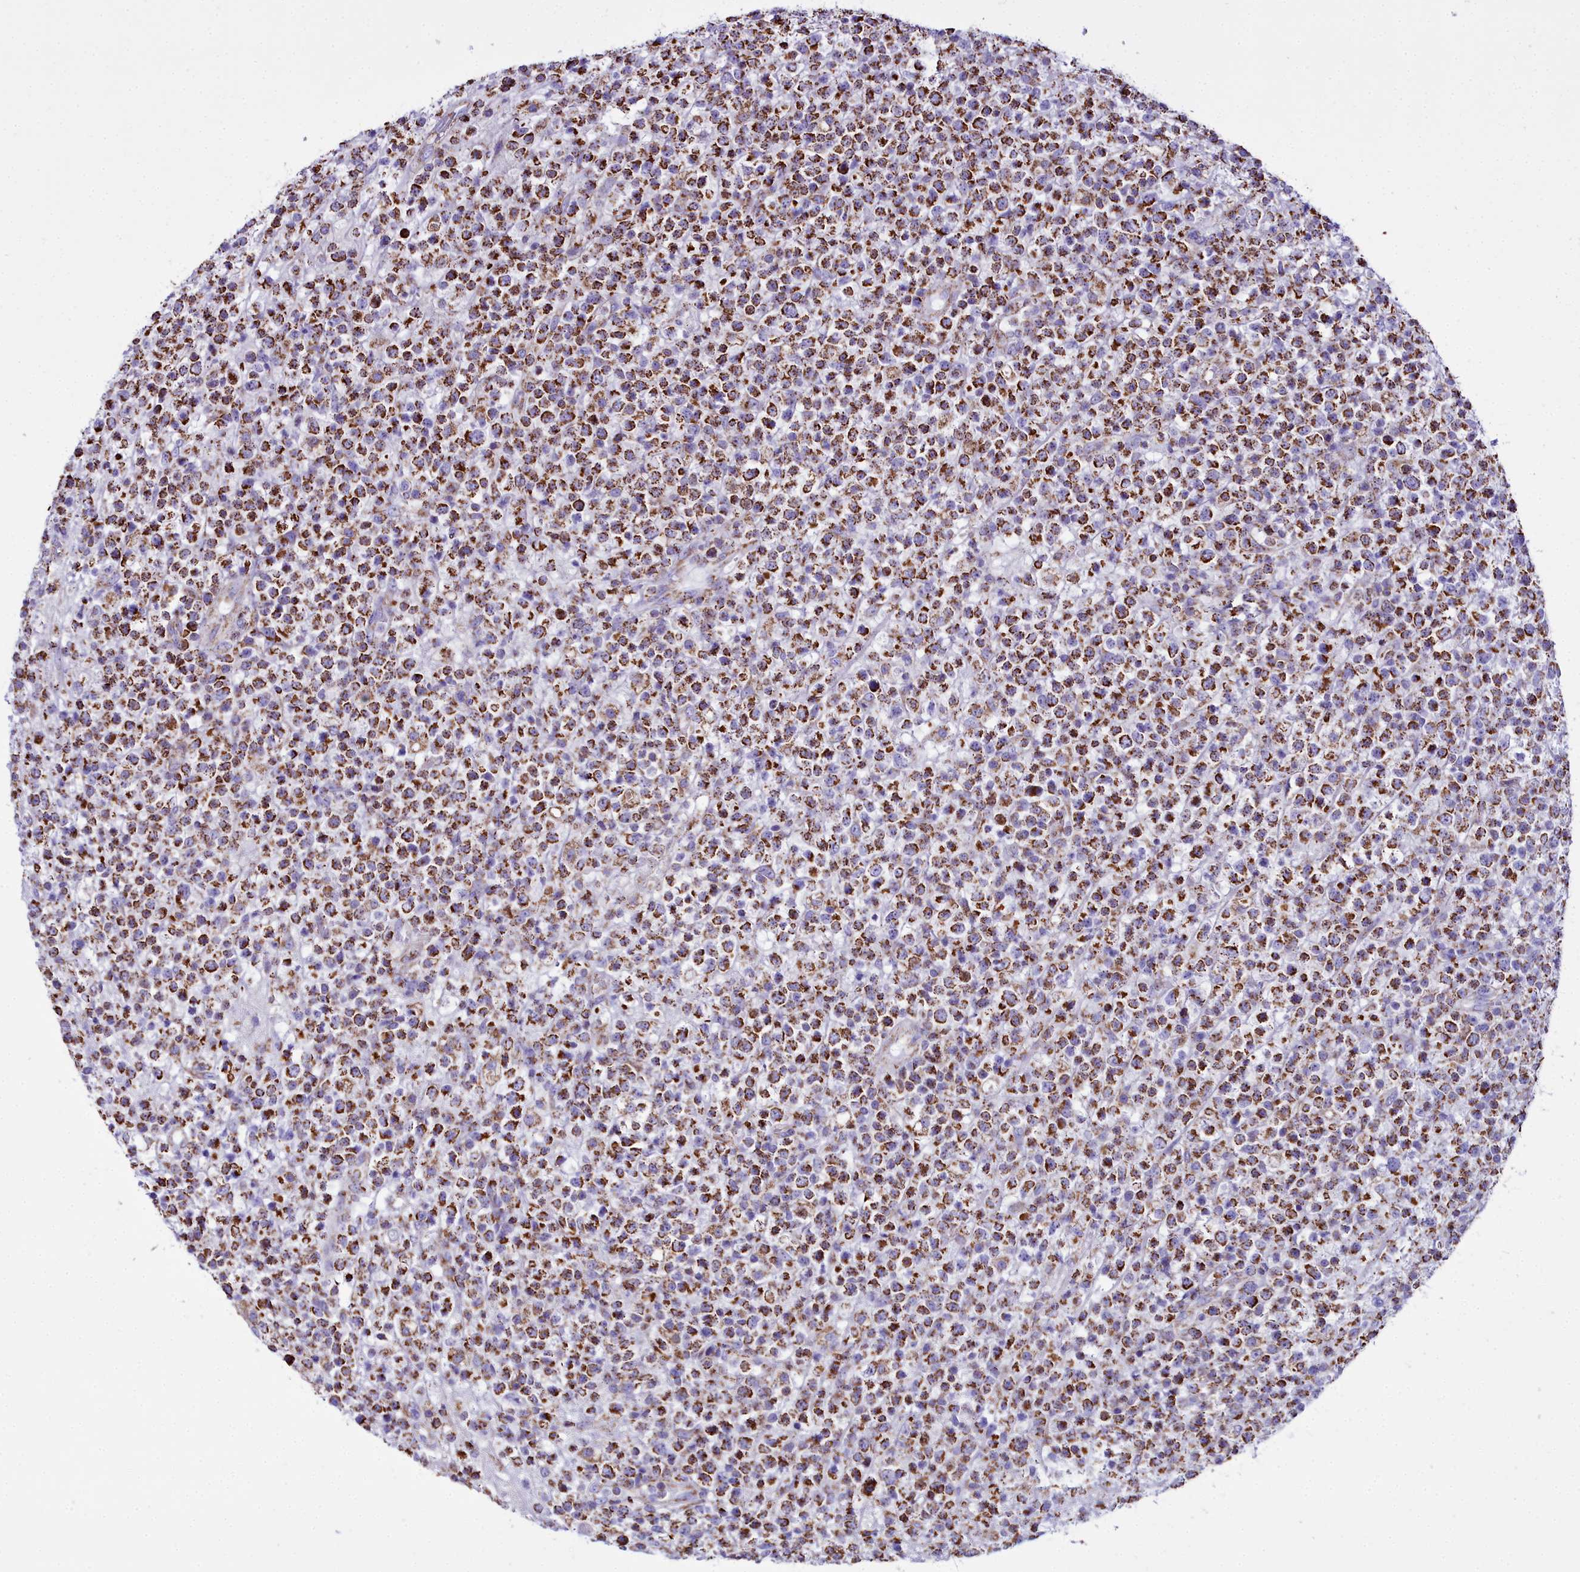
{"staining": {"intensity": "strong", "quantity": ">75%", "location": "cytoplasmic/membranous"}, "tissue": "lymphoma", "cell_type": "Tumor cells", "image_type": "cancer", "snomed": [{"axis": "morphology", "description": "Malignant lymphoma, non-Hodgkin's type, High grade"}, {"axis": "topography", "description": "Colon"}], "caption": "DAB immunohistochemical staining of human lymphoma displays strong cytoplasmic/membranous protein expression in approximately >75% of tumor cells.", "gene": "WDFY3", "patient": {"sex": "female", "age": 53}}